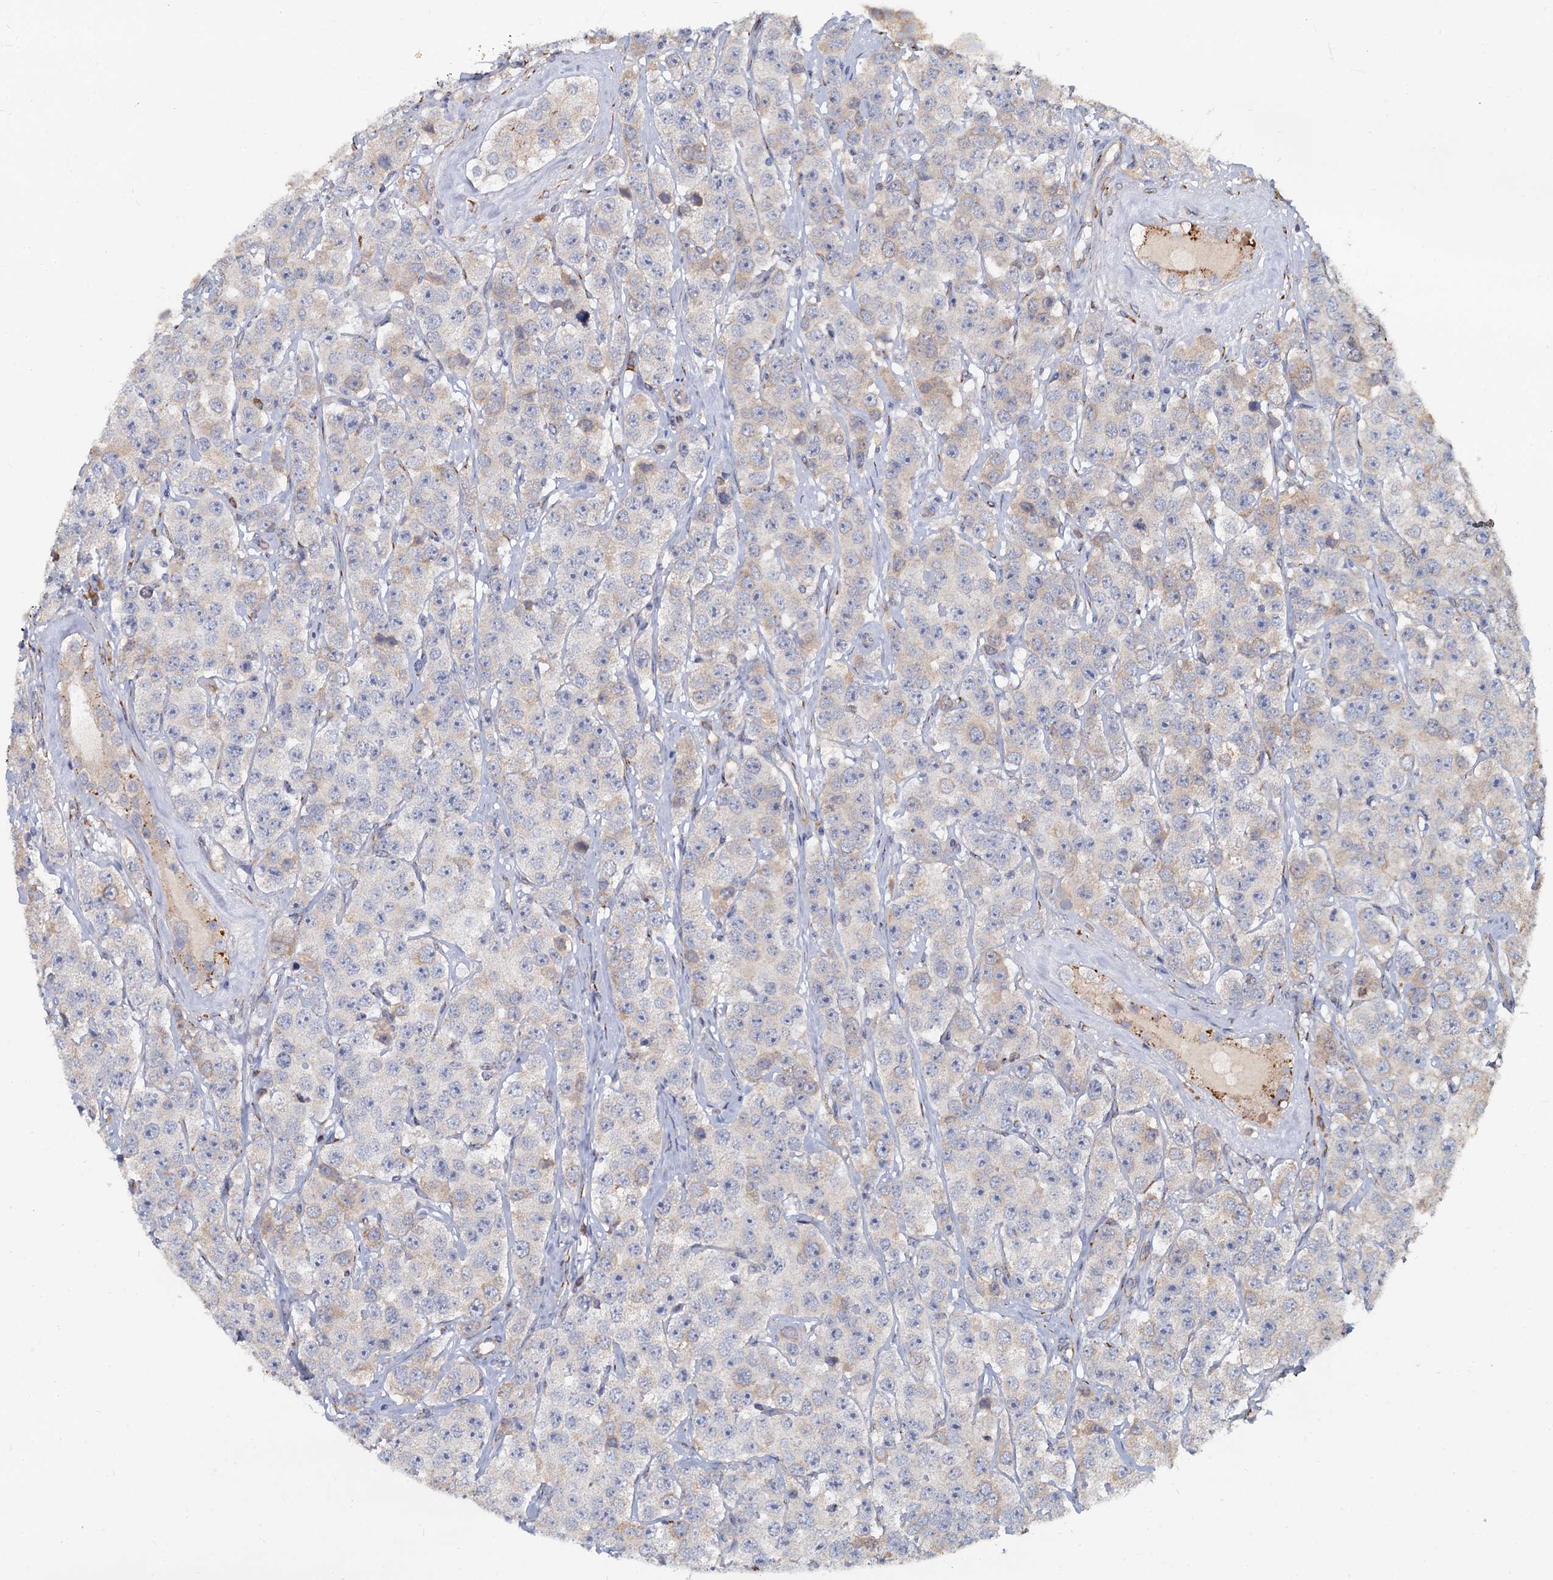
{"staining": {"intensity": "weak", "quantity": "<25%", "location": "cytoplasmic/membranous"}, "tissue": "testis cancer", "cell_type": "Tumor cells", "image_type": "cancer", "snomed": [{"axis": "morphology", "description": "Seminoma, NOS"}, {"axis": "topography", "description": "Testis"}], "caption": "Tumor cells show no significant positivity in testis cancer. (Stains: DAB (3,3'-diaminobenzidine) IHC with hematoxylin counter stain, Microscopy: brightfield microscopy at high magnification).", "gene": "LRRC51", "patient": {"sex": "male", "age": 28}}